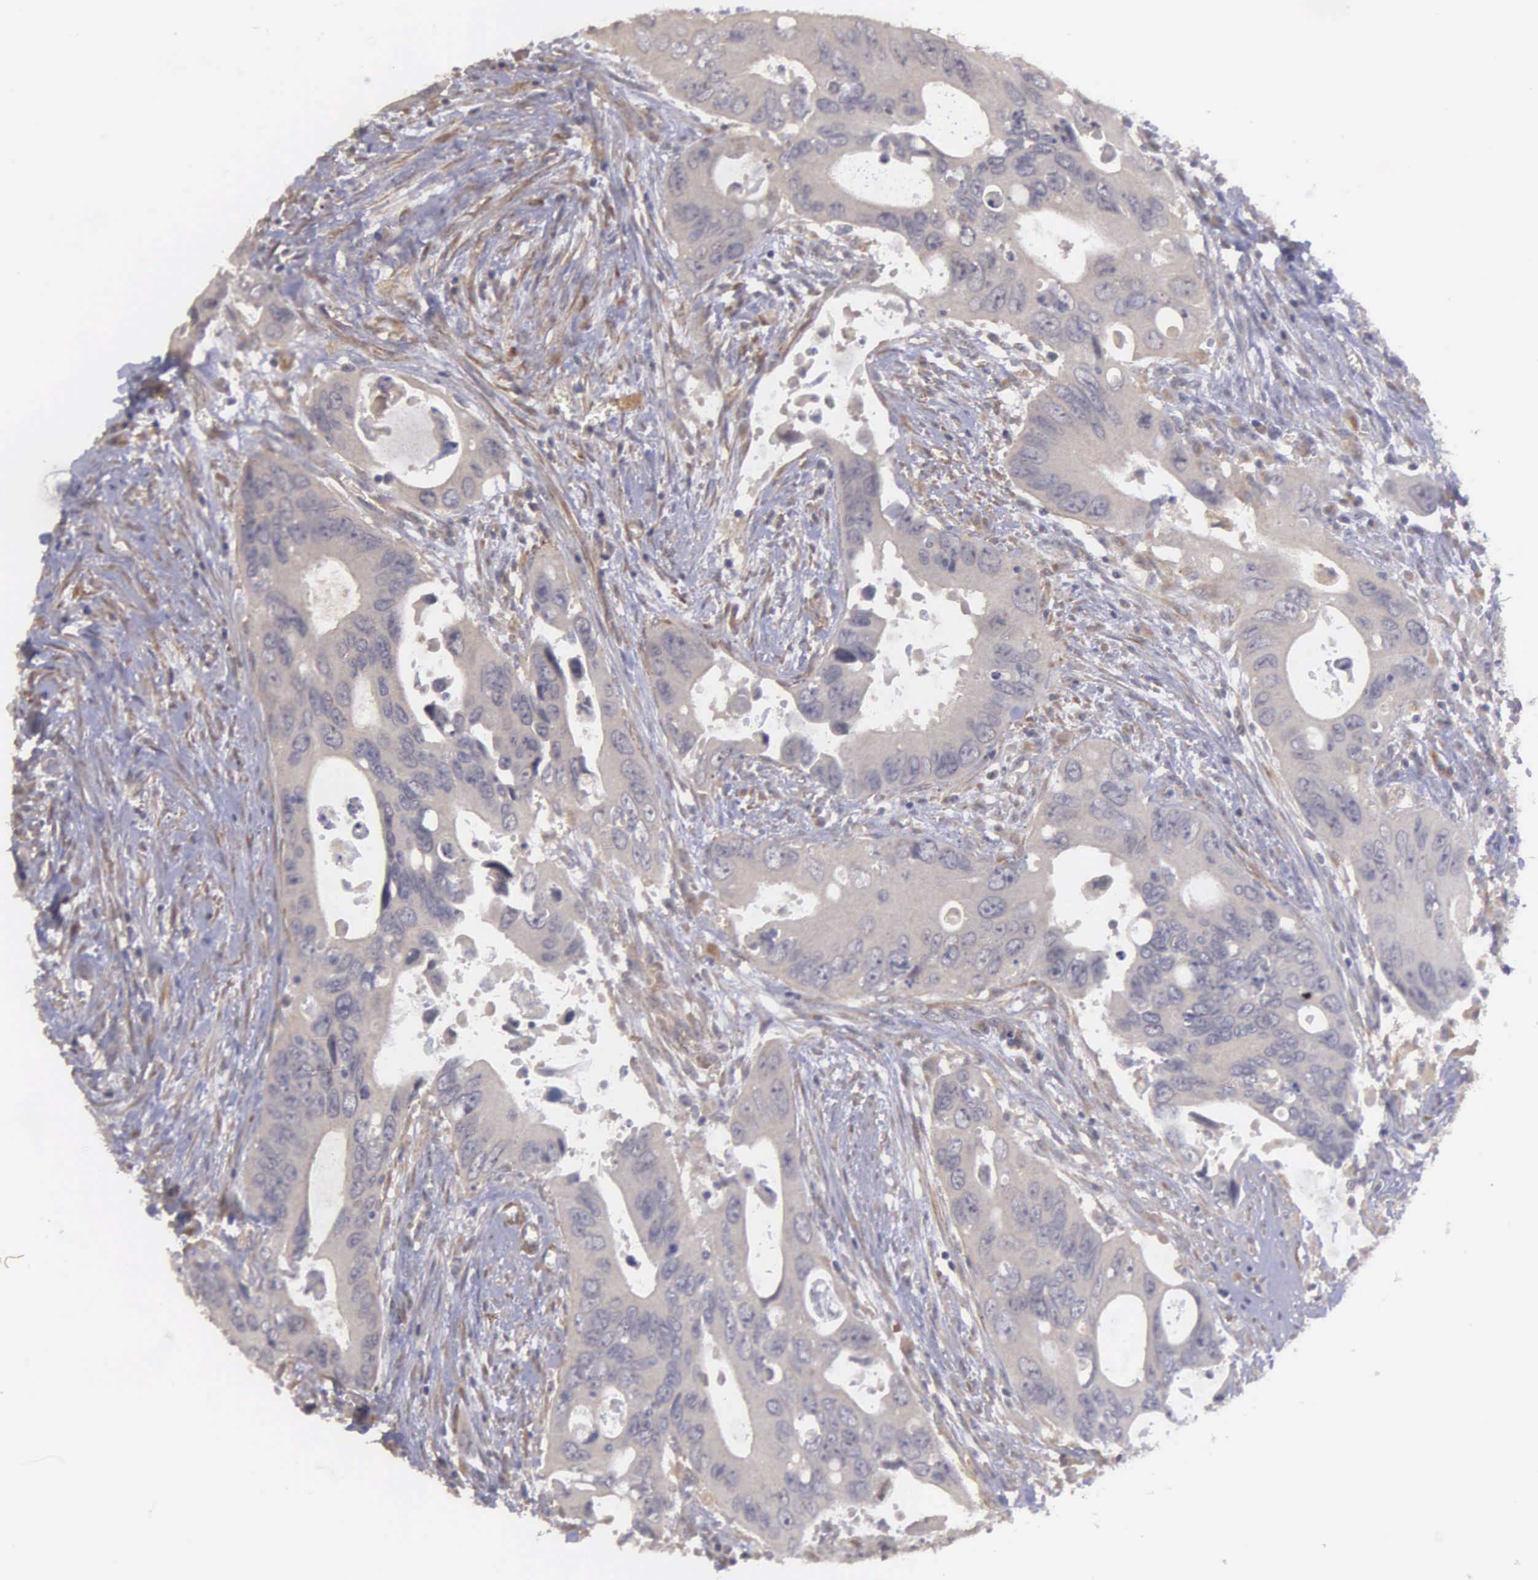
{"staining": {"intensity": "weak", "quantity": ">75%", "location": "cytoplasmic/membranous"}, "tissue": "colorectal cancer", "cell_type": "Tumor cells", "image_type": "cancer", "snomed": [{"axis": "morphology", "description": "Adenocarcinoma, NOS"}, {"axis": "topography", "description": "Rectum"}], "caption": "Colorectal cancer stained with IHC exhibits weak cytoplasmic/membranous positivity in about >75% of tumor cells.", "gene": "RTL10", "patient": {"sex": "male", "age": 70}}